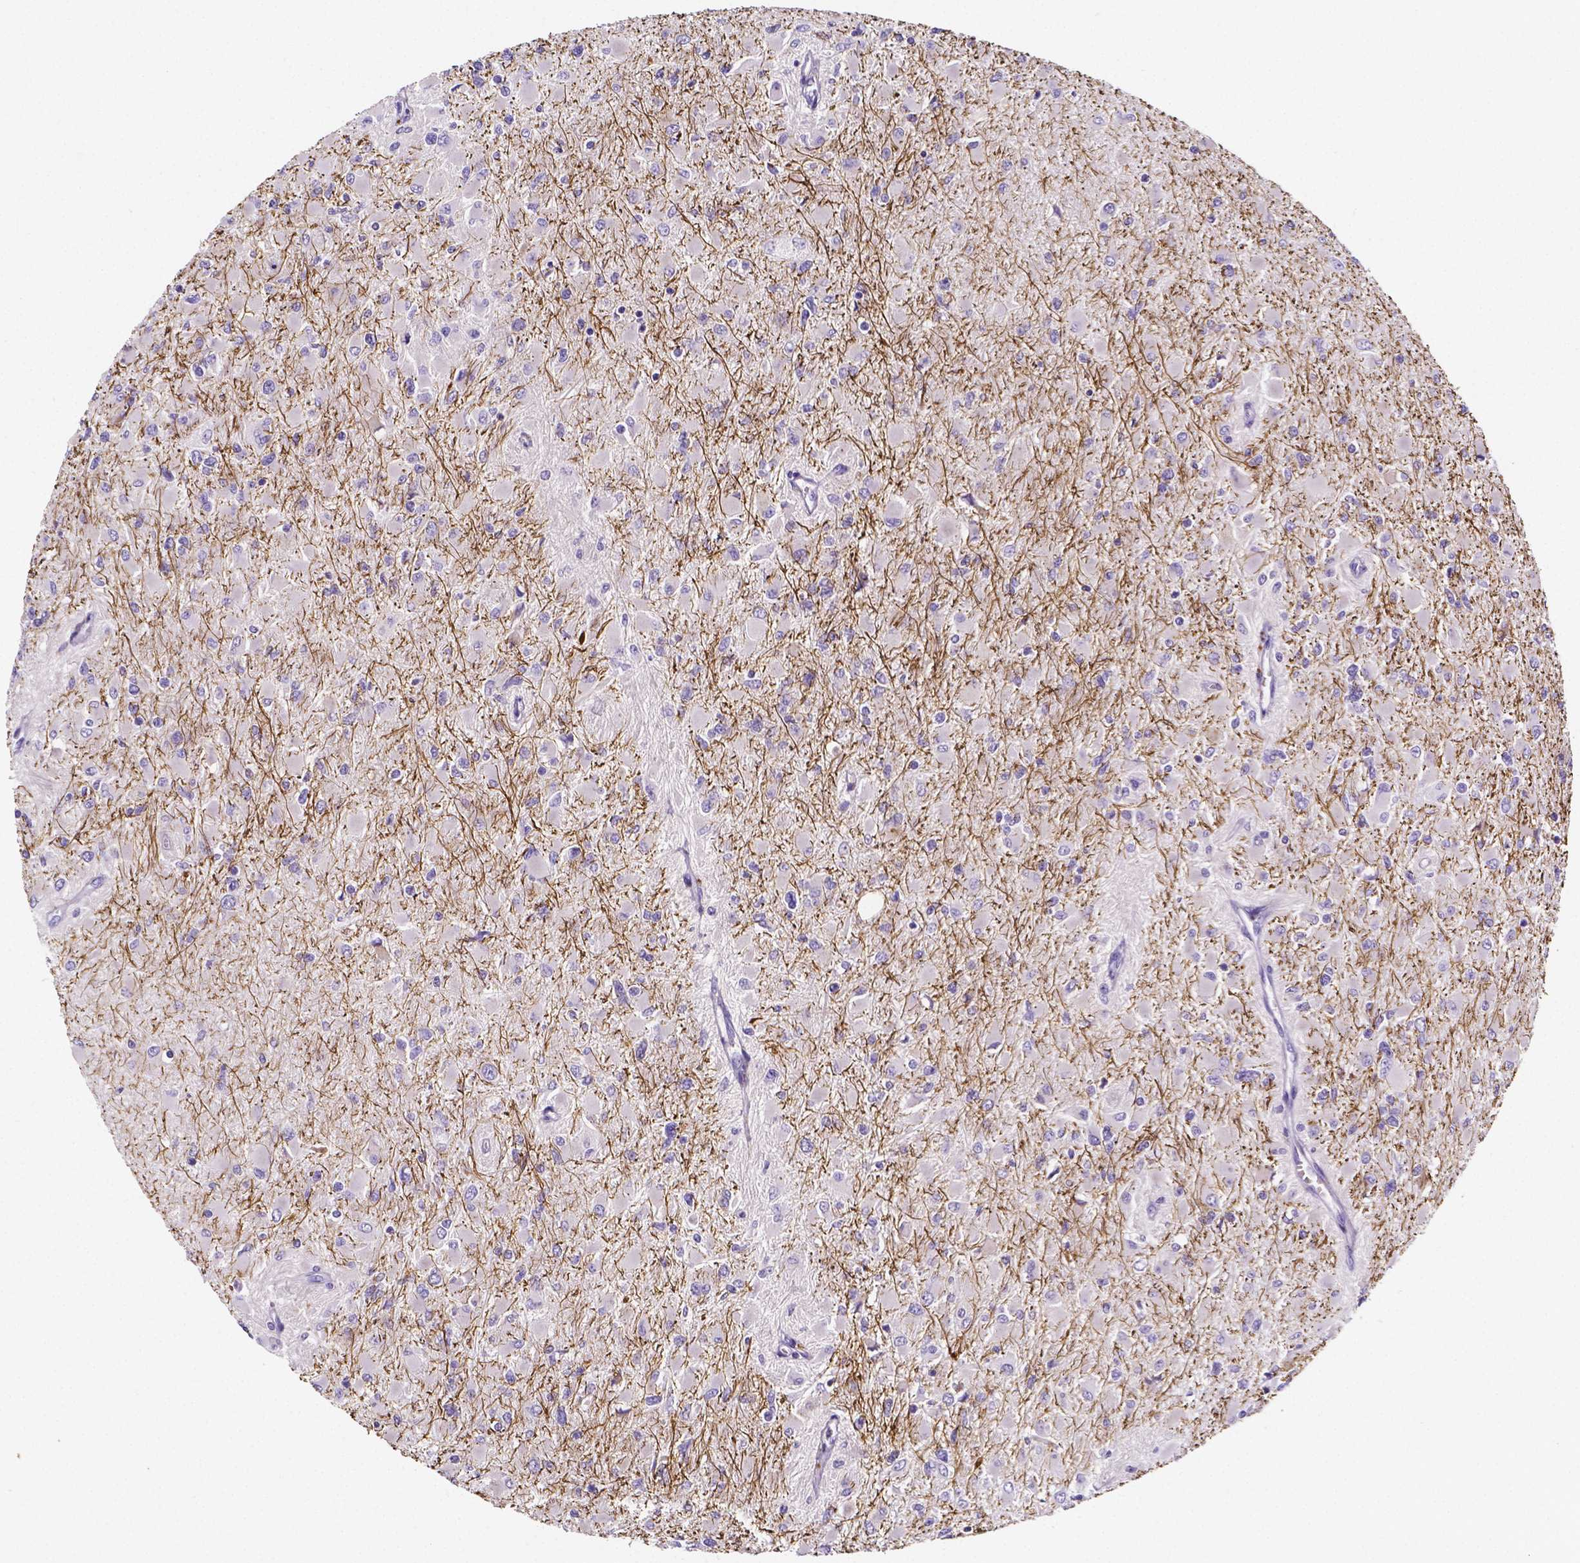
{"staining": {"intensity": "negative", "quantity": "none", "location": "none"}, "tissue": "glioma", "cell_type": "Tumor cells", "image_type": "cancer", "snomed": [{"axis": "morphology", "description": "Glioma, malignant, High grade"}, {"axis": "topography", "description": "Cerebral cortex"}], "caption": "An immunohistochemistry (IHC) histopathology image of glioma is shown. There is no staining in tumor cells of glioma.", "gene": "NRGN", "patient": {"sex": "female", "age": 36}}